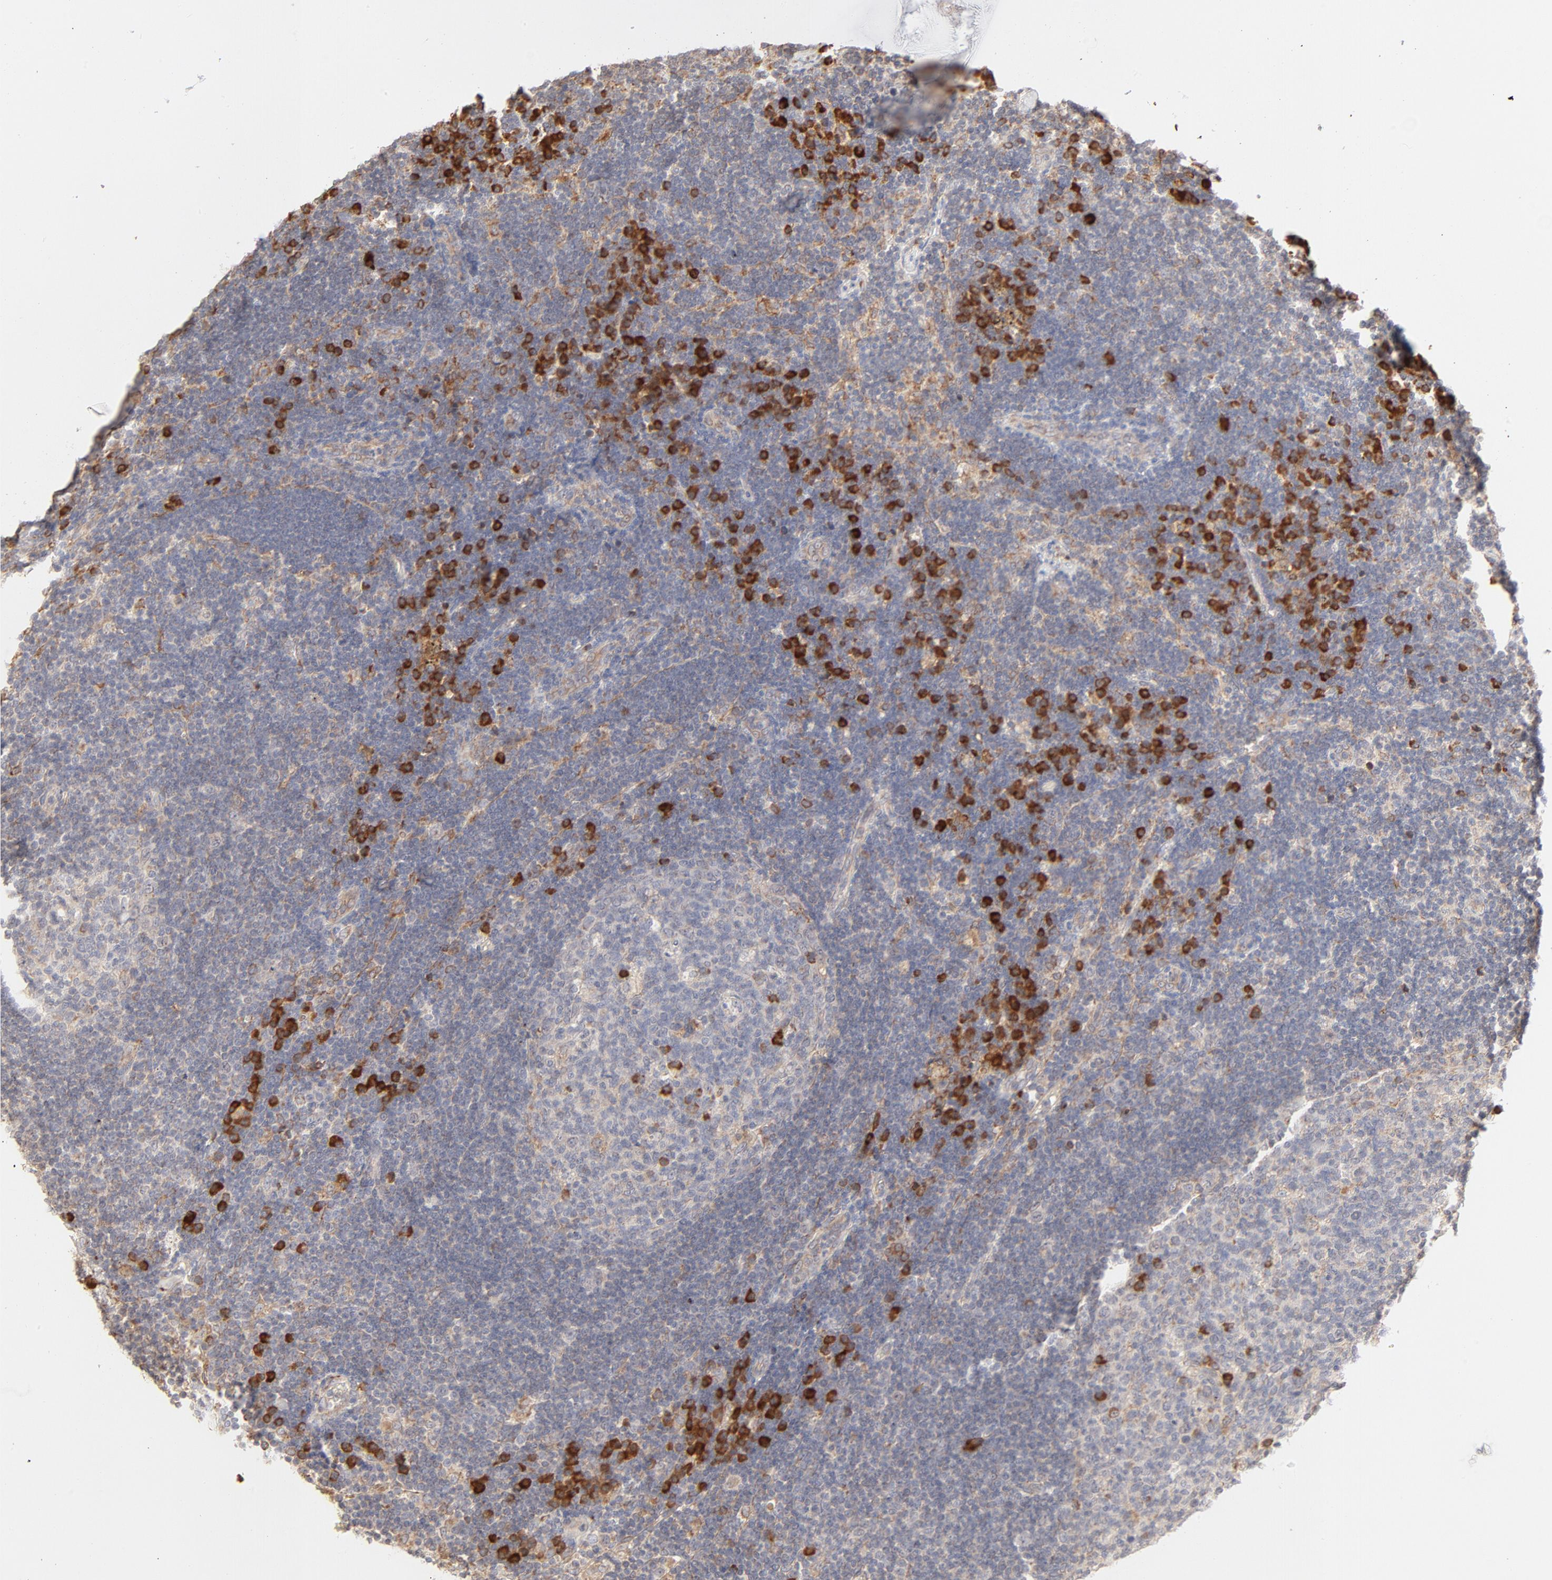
{"staining": {"intensity": "strong", "quantity": "<25%", "location": "cytoplasmic/membranous"}, "tissue": "lymph node", "cell_type": "Germinal center cells", "image_type": "normal", "snomed": [{"axis": "morphology", "description": "Normal tissue, NOS"}, {"axis": "morphology", "description": "Squamous cell carcinoma, metastatic, NOS"}, {"axis": "topography", "description": "Lymph node"}], "caption": "Normal lymph node was stained to show a protein in brown. There is medium levels of strong cytoplasmic/membranous expression in about <25% of germinal center cells. (DAB (3,3'-diaminobenzidine) = brown stain, brightfield microscopy at high magnification).", "gene": "PARP12", "patient": {"sex": "female", "age": 53}}